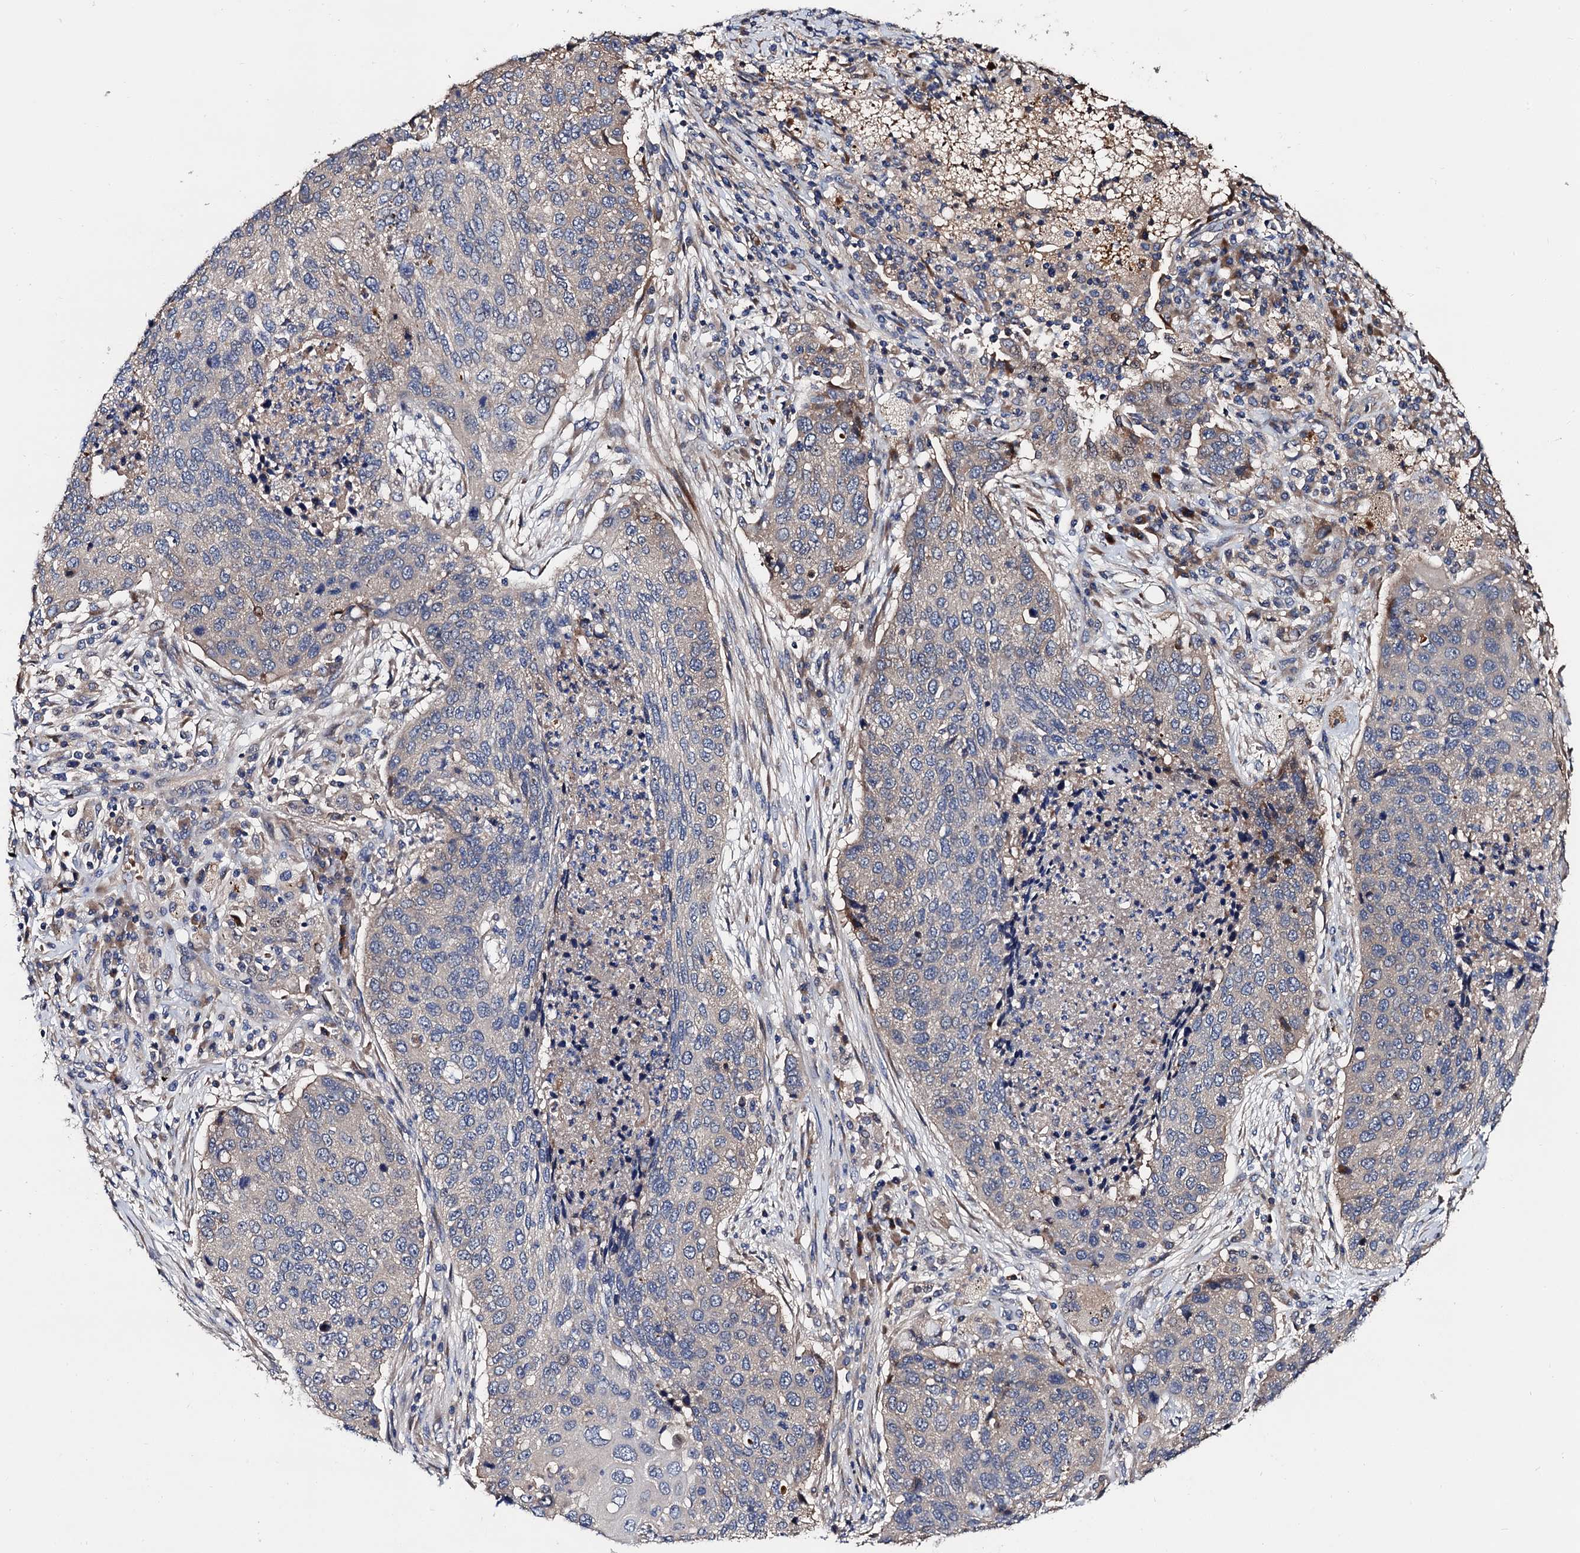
{"staining": {"intensity": "negative", "quantity": "none", "location": "none"}, "tissue": "lung cancer", "cell_type": "Tumor cells", "image_type": "cancer", "snomed": [{"axis": "morphology", "description": "Squamous cell carcinoma, NOS"}, {"axis": "topography", "description": "Lung"}], "caption": "Tumor cells show no significant staining in squamous cell carcinoma (lung).", "gene": "TRMT112", "patient": {"sex": "female", "age": 63}}